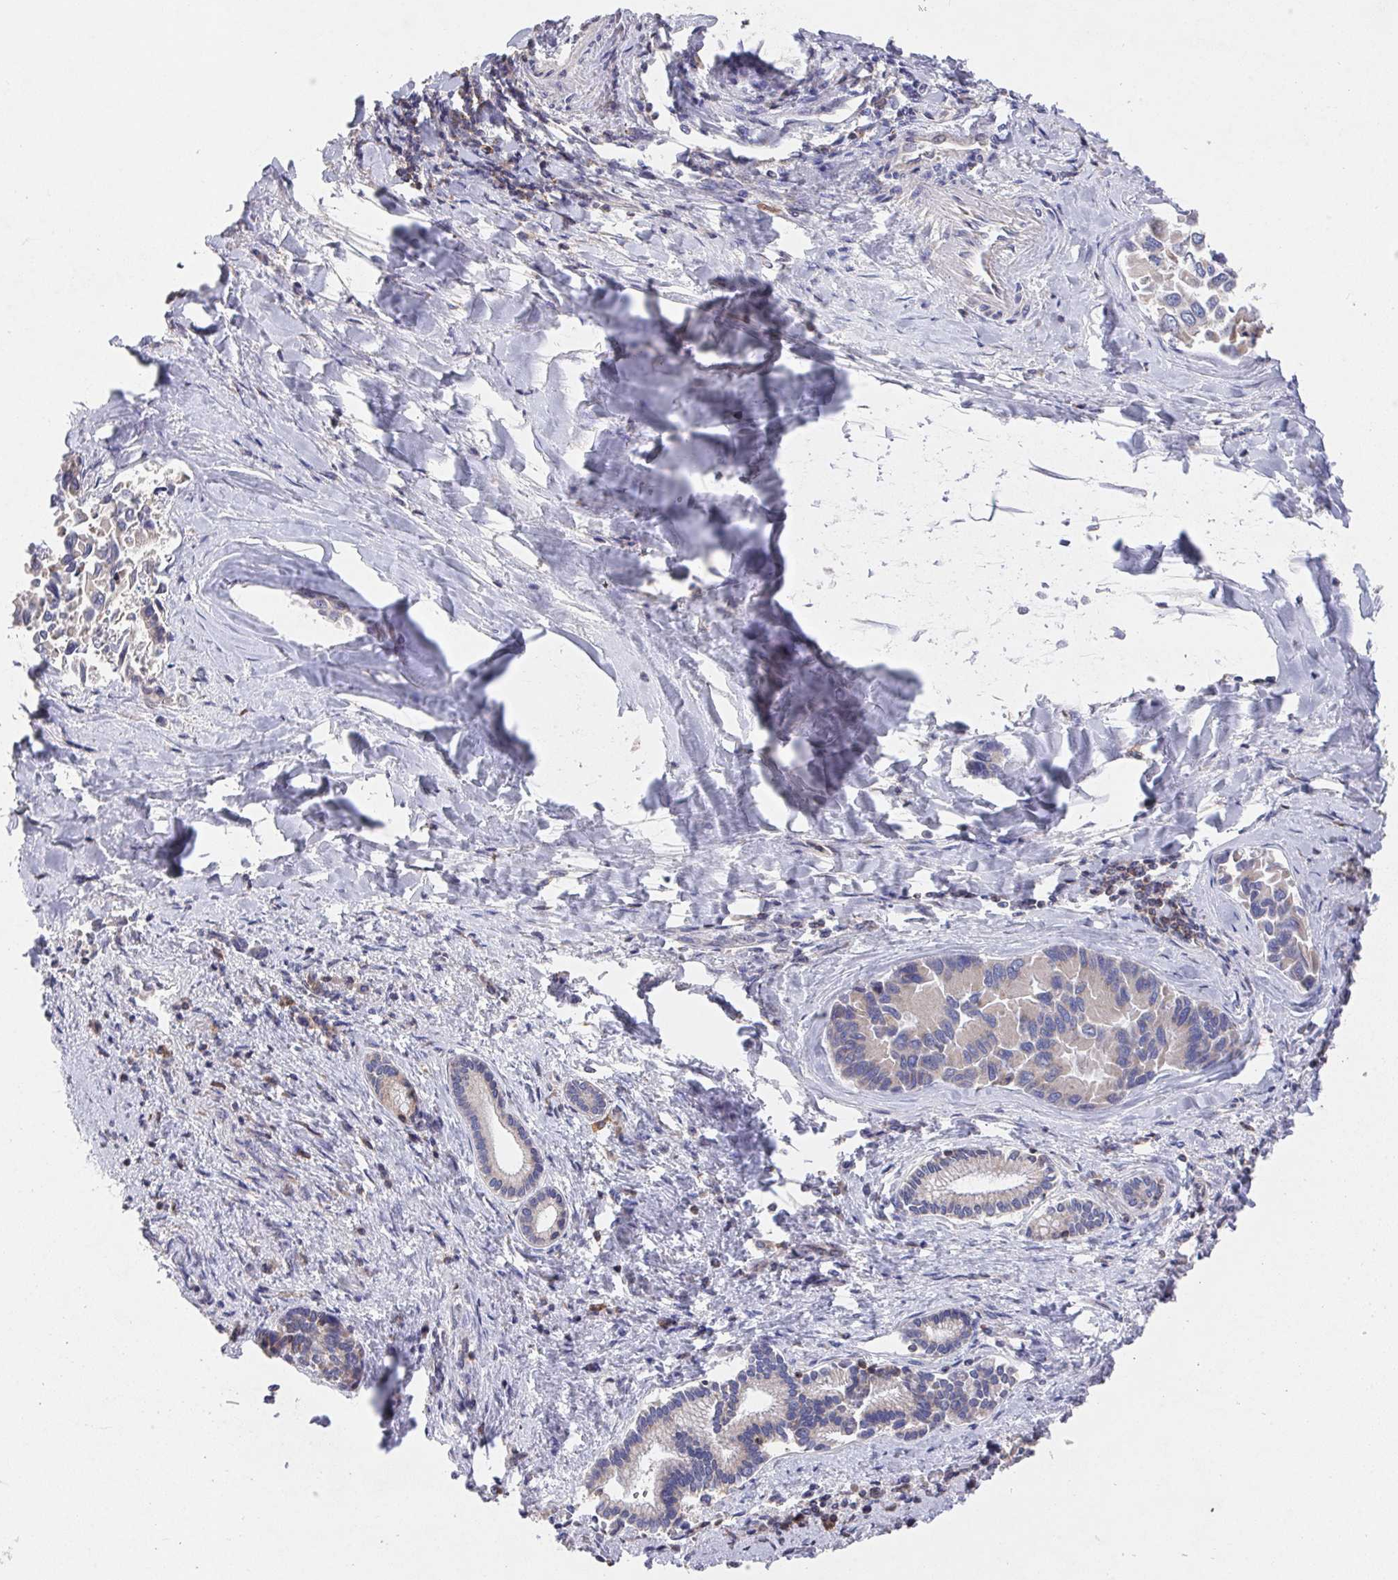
{"staining": {"intensity": "negative", "quantity": "none", "location": "none"}, "tissue": "liver cancer", "cell_type": "Tumor cells", "image_type": "cancer", "snomed": [{"axis": "morphology", "description": "Cholangiocarcinoma"}, {"axis": "topography", "description": "Liver"}], "caption": "There is no significant staining in tumor cells of liver cholangiocarcinoma.", "gene": "FAM241A", "patient": {"sex": "male", "age": 66}}